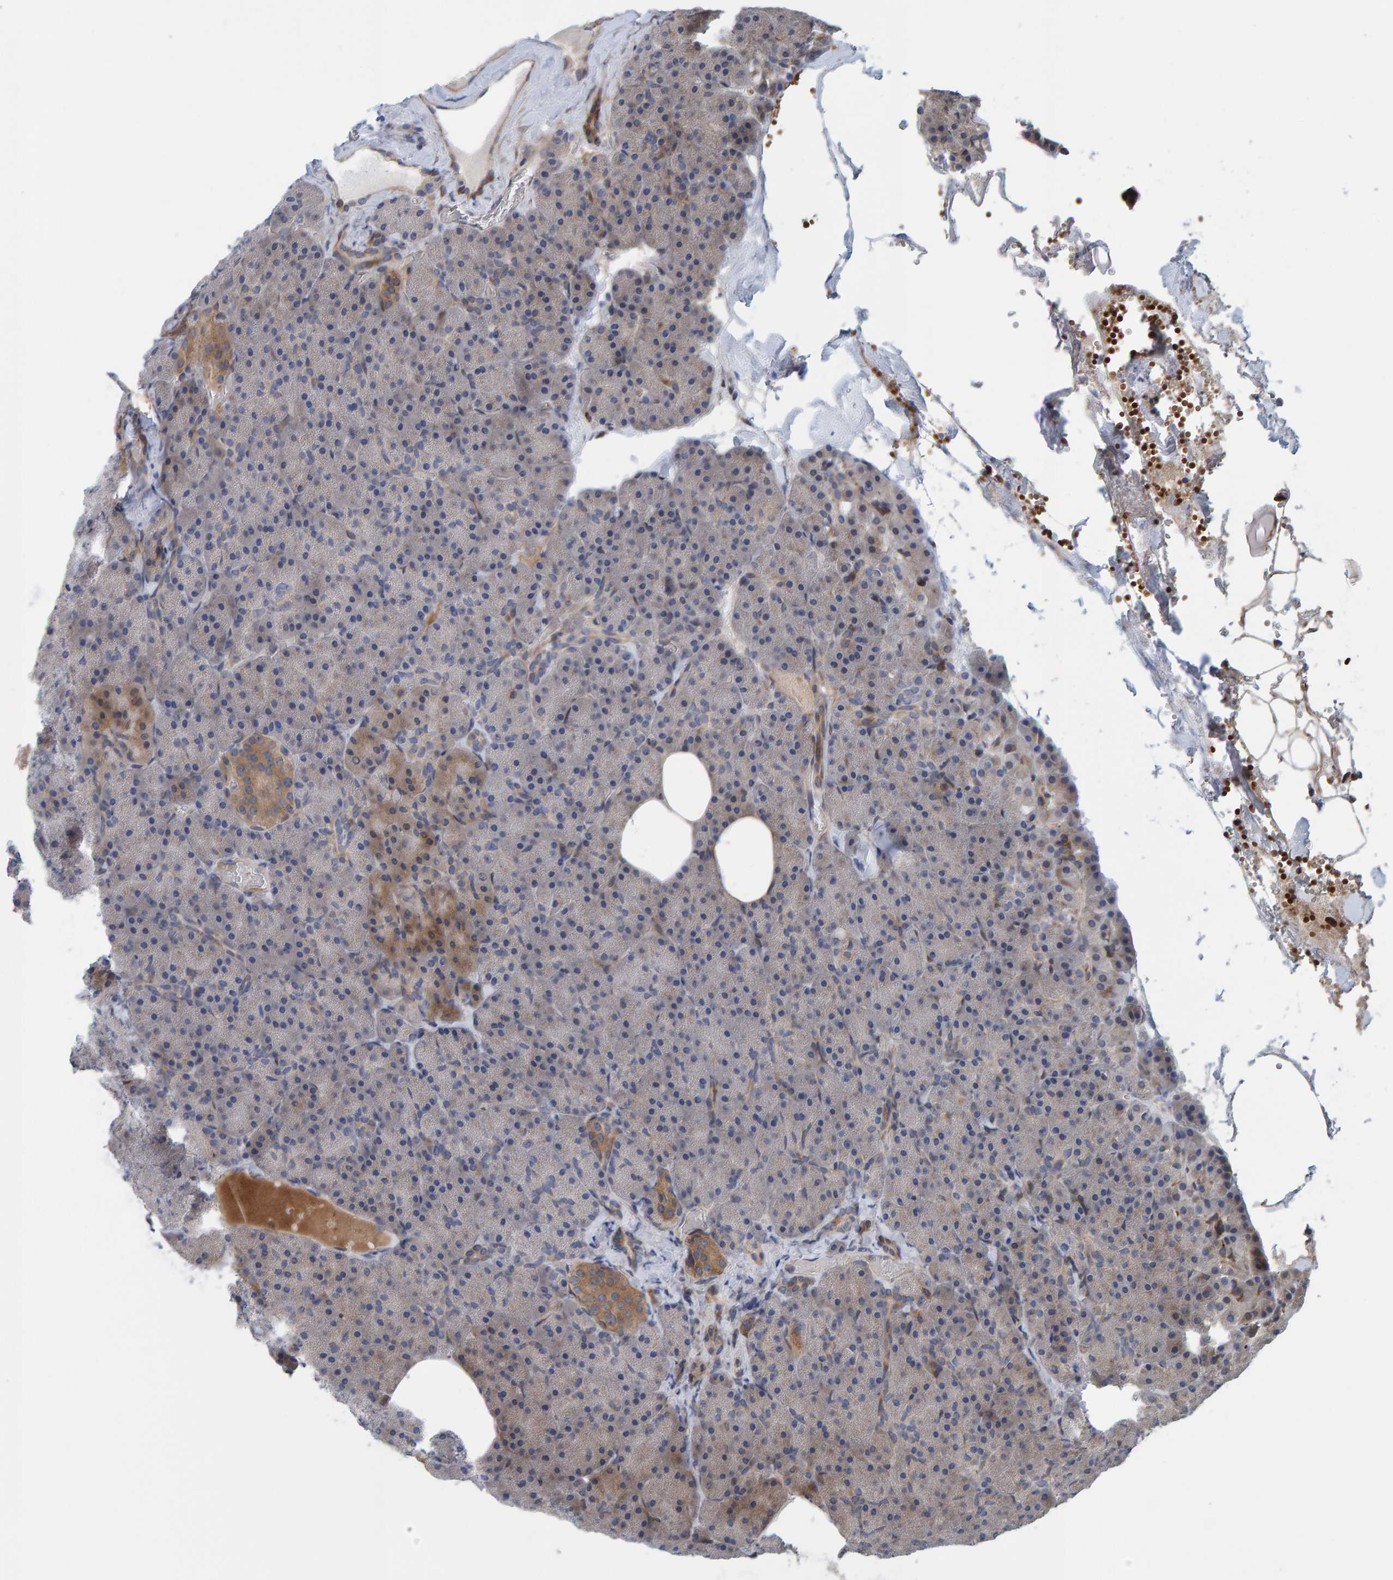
{"staining": {"intensity": "weak", "quantity": "25%-75%", "location": "cytoplasmic/membranous"}, "tissue": "pancreas", "cell_type": "Exocrine glandular cells", "image_type": "normal", "snomed": [{"axis": "morphology", "description": "Normal tissue, NOS"}, {"axis": "morphology", "description": "Carcinoid, malignant, NOS"}, {"axis": "topography", "description": "Pancreas"}], "caption": "Approximately 25%-75% of exocrine glandular cells in normal pancreas show weak cytoplasmic/membranous protein staining as visualized by brown immunohistochemical staining.", "gene": "MFSD6L", "patient": {"sex": "female", "age": 35}}